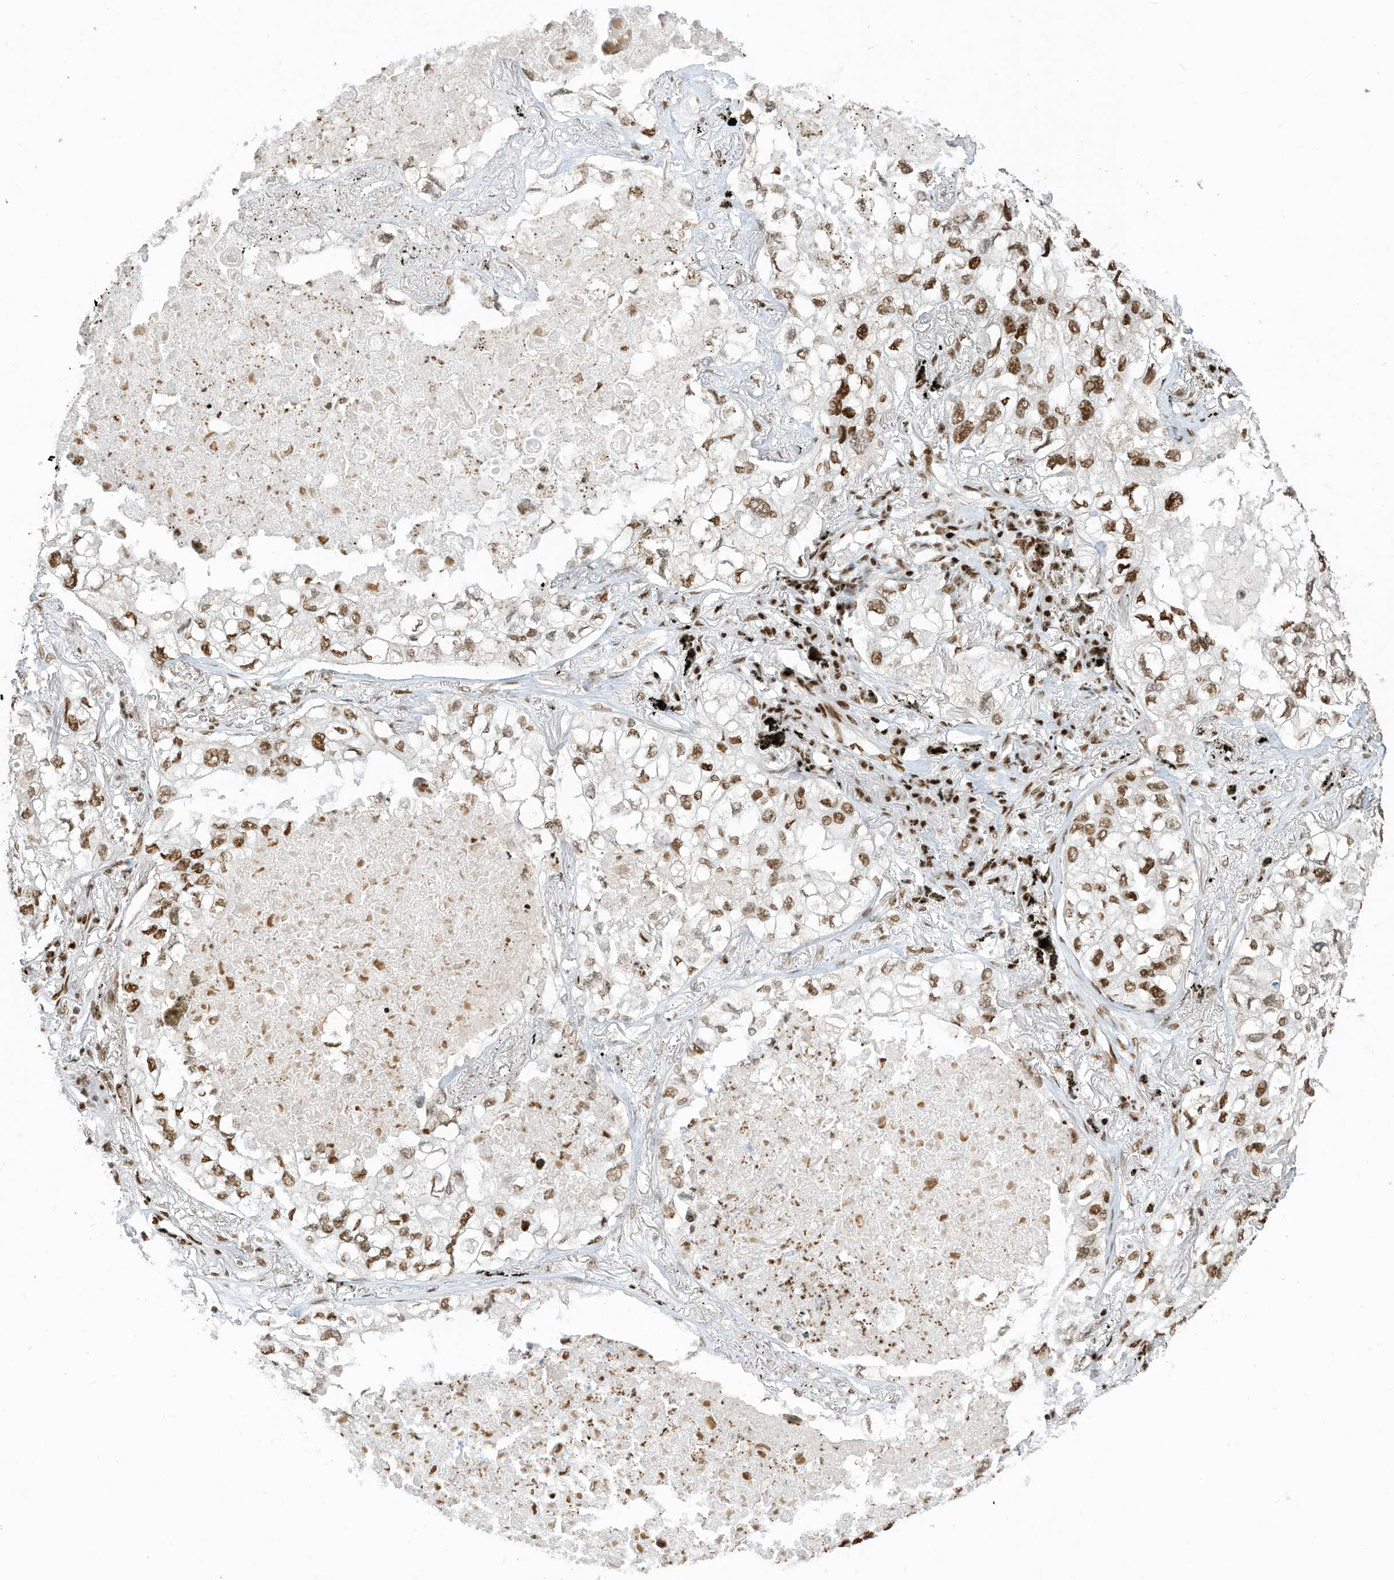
{"staining": {"intensity": "moderate", "quantity": ">75%", "location": "nuclear"}, "tissue": "lung cancer", "cell_type": "Tumor cells", "image_type": "cancer", "snomed": [{"axis": "morphology", "description": "Adenocarcinoma, NOS"}, {"axis": "topography", "description": "Lung"}], "caption": "About >75% of tumor cells in human adenocarcinoma (lung) show moderate nuclear protein staining as visualized by brown immunohistochemical staining.", "gene": "SAMD15", "patient": {"sex": "male", "age": 65}}